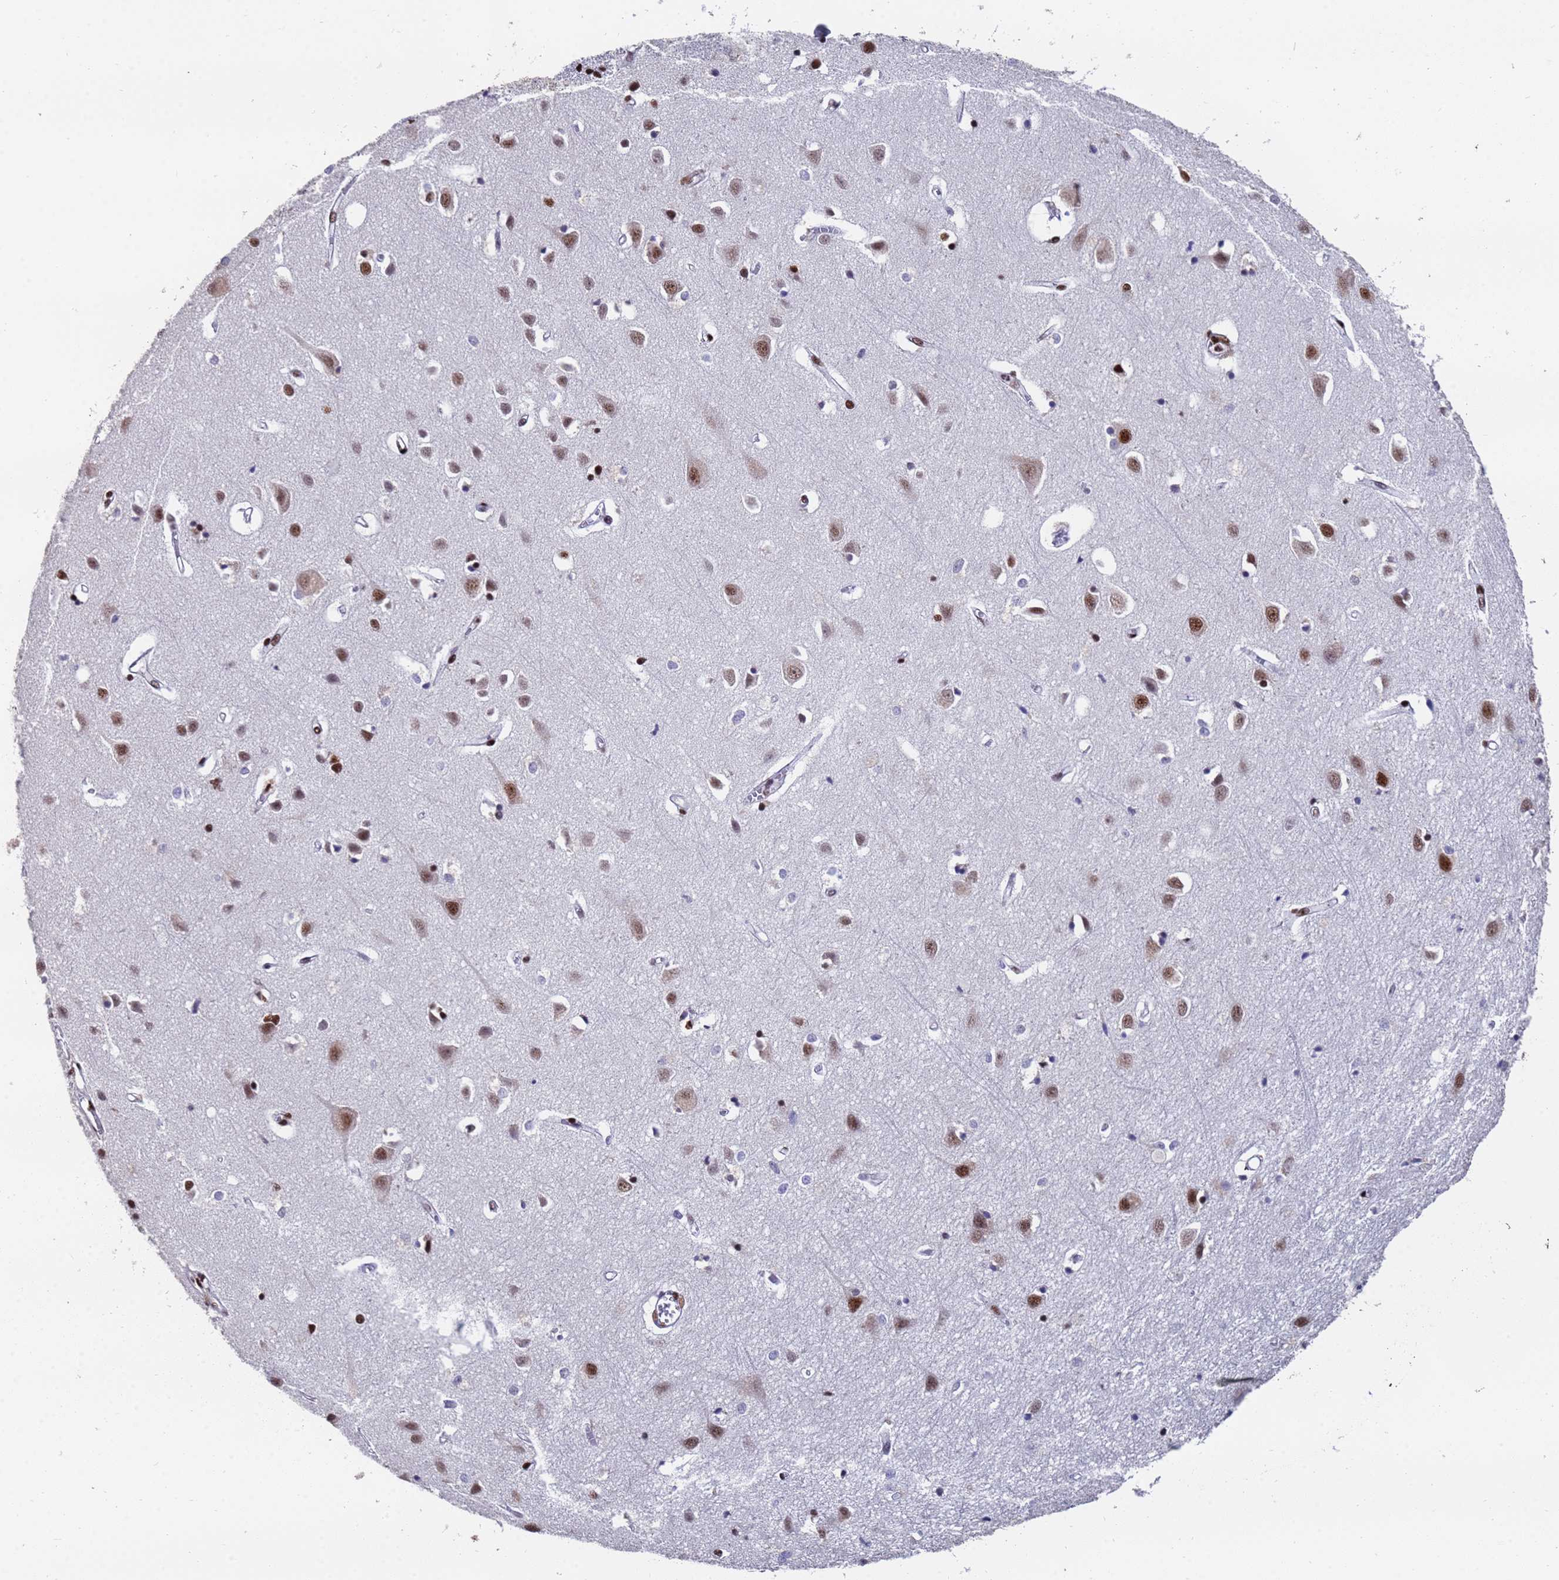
{"staining": {"intensity": "moderate", "quantity": ">75%", "location": "nuclear"}, "tissue": "cerebral cortex", "cell_type": "Endothelial cells", "image_type": "normal", "snomed": [{"axis": "morphology", "description": "Normal tissue, NOS"}, {"axis": "topography", "description": "Cerebral cortex"}], "caption": "Benign cerebral cortex shows moderate nuclear expression in approximately >75% of endothelial cells.", "gene": "SF3B2", "patient": {"sex": "female", "age": 64}}